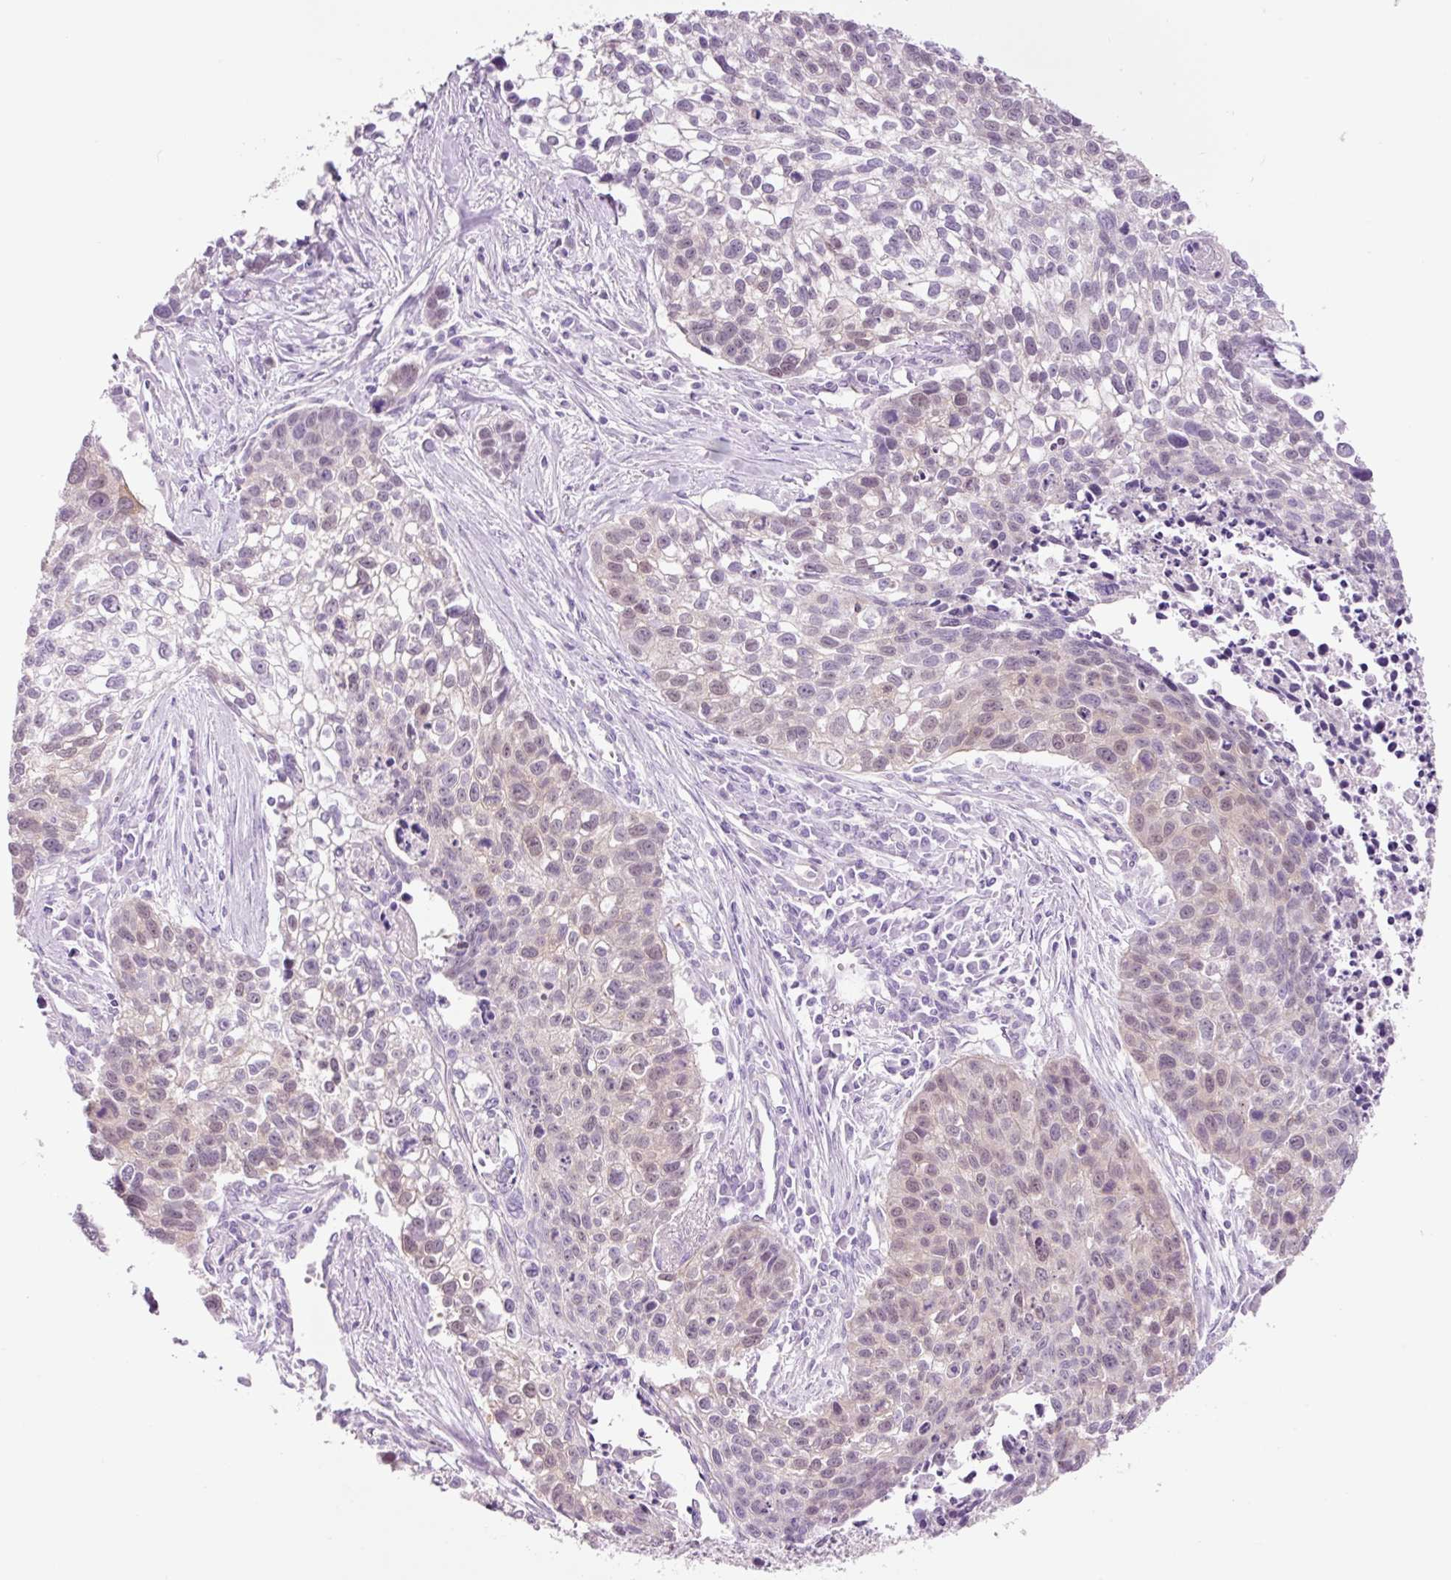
{"staining": {"intensity": "weak", "quantity": "25%-75%", "location": "nuclear"}, "tissue": "lung cancer", "cell_type": "Tumor cells", "image_type": "cancer", "snomed": [{"axis": "morphology", "description": "Squamous cell carcinoma, NOS"}, {"axis": "topography", "description": "Lung"}], "caption": "Immunohistochemical staining of squamous cell carcinoma (lung) reveals low levels of weak nuclear expression in approximately 25%-75% of tumor cells.", "gene": "HSPA4L", "patient": {"sex": "male", "age": 74}}